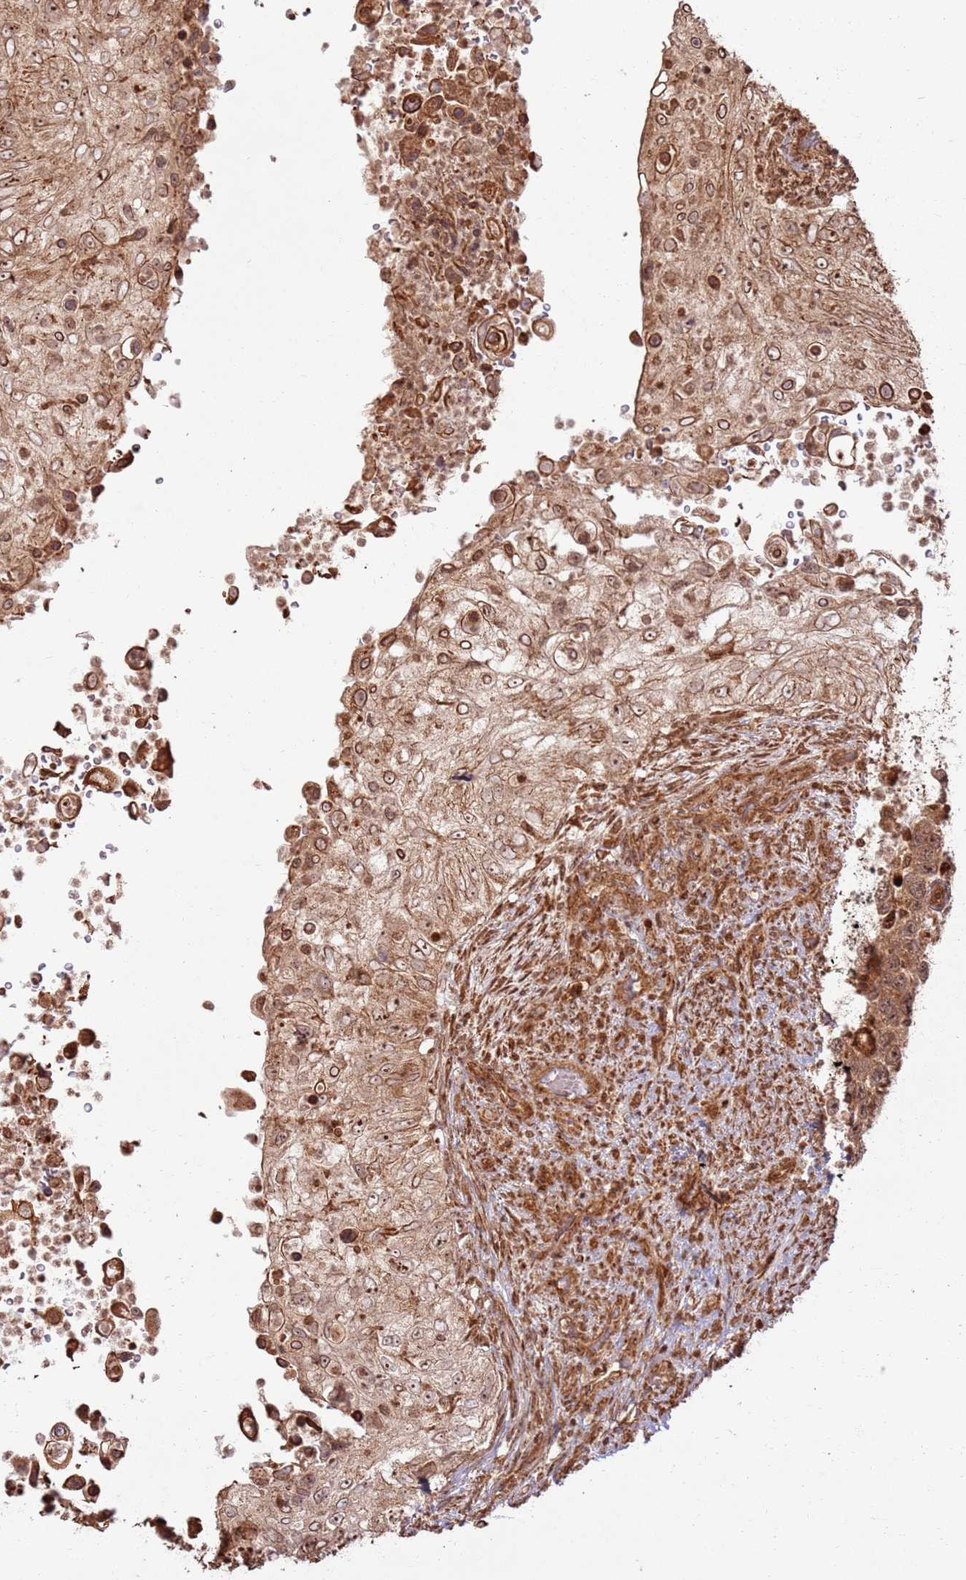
{"staining": {"intensity": "moderate", "quantity": ">75%", "location": "cytoplasmic/membranous,nuclear"}, "tissue": "urothelial cancer", "cell_type": "Tumor cells", "image_type": "cancer", "snomed": [{"axis": "morphology", "description": "Urothelial carcinoma, High grade"}, {"axis": "topography", "description": "Urinary bladder"}], "caption": "This is a photomicrograph of immunohistochemistry staining of urothelial cancer, which shows moderate expression in the cytoplasmic/membranous and nuclear of tumor cells.", "gene": "TBC1D13", "patient": {"sex": "female", "age": 60}}